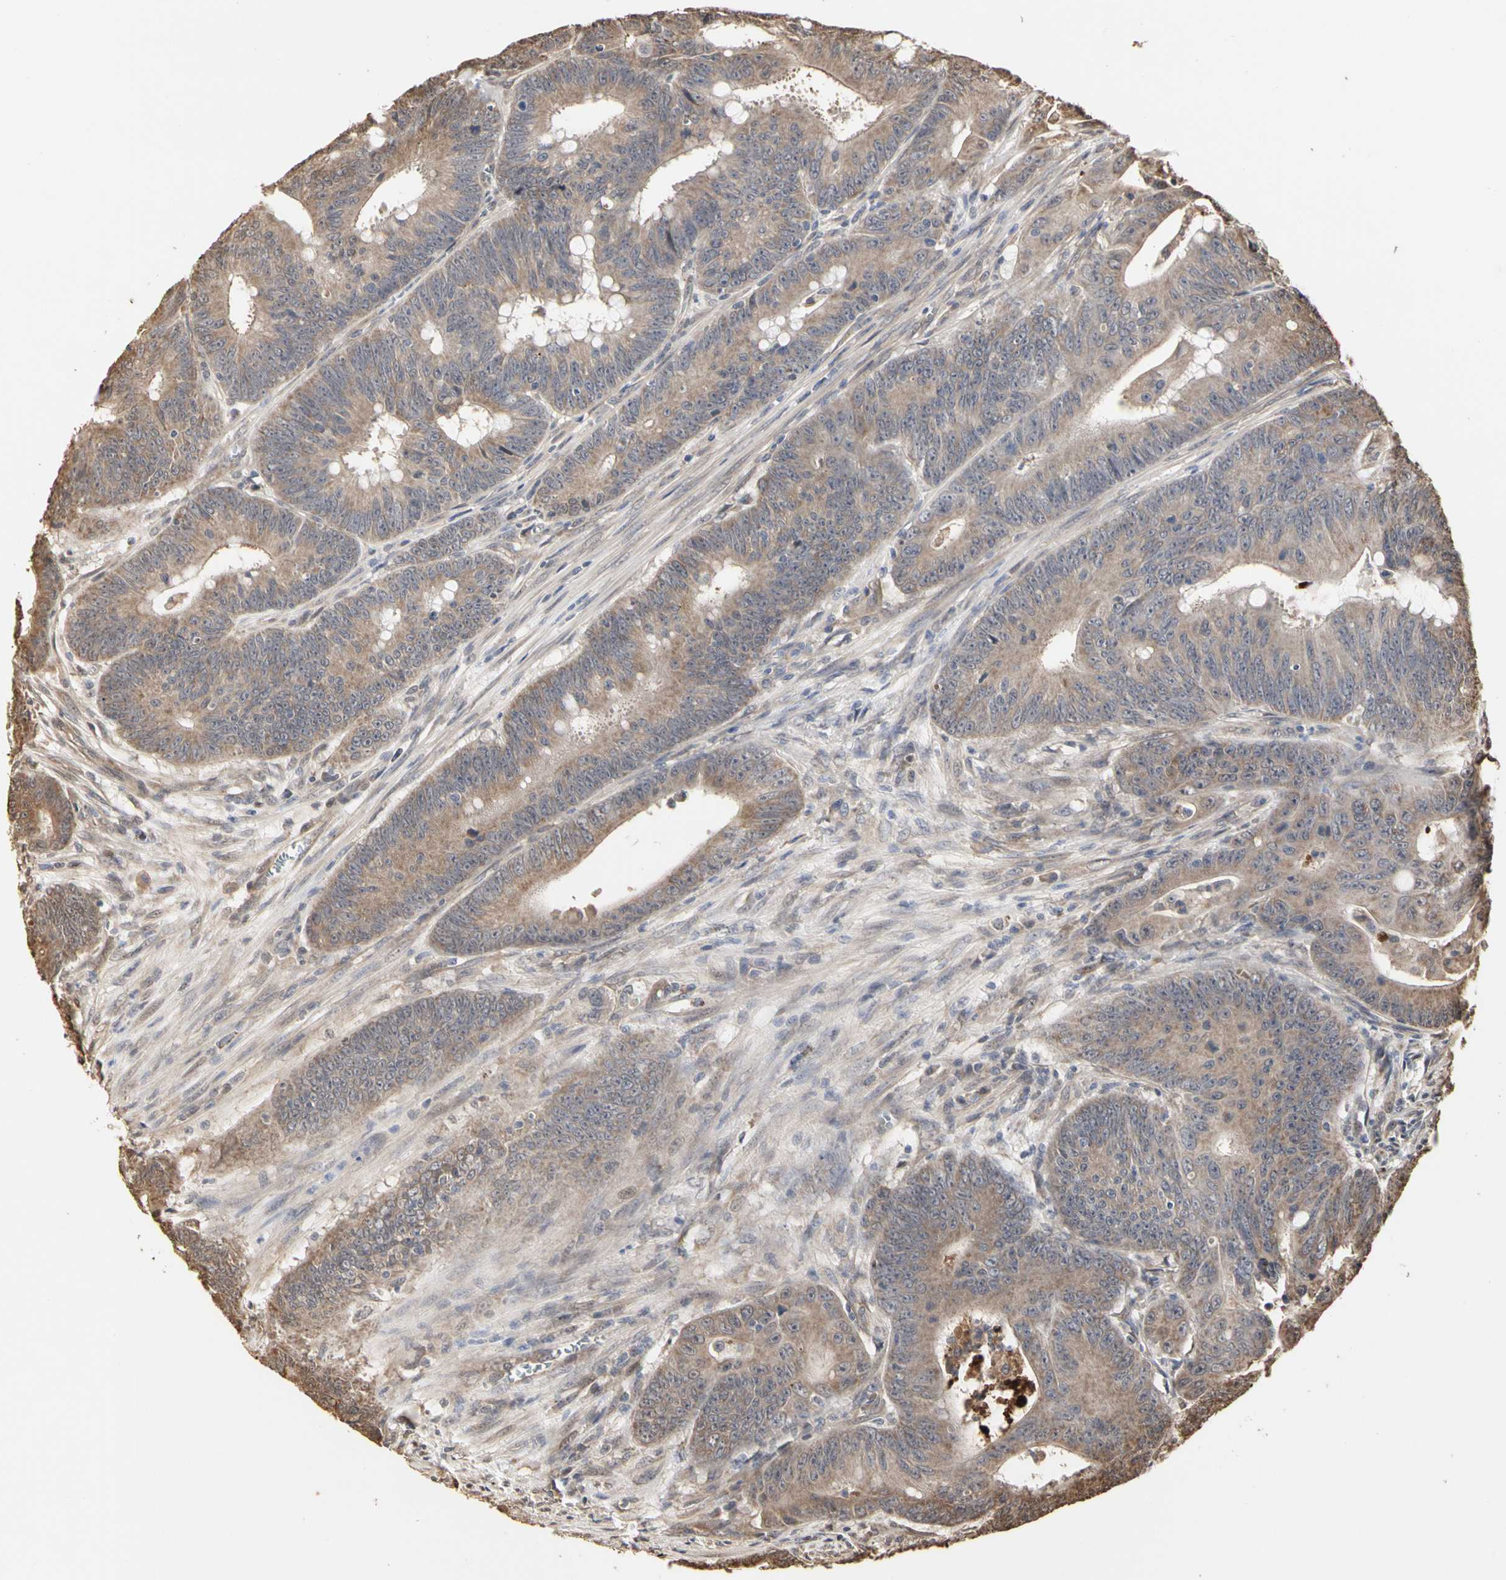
{"staining": {"intensity": "moderate", "quantity": ">75%", "location": "cytoplasmic/membranous"}, "tissue": "colorectal cancer", "cell_type": "Tumor cells", "image_type": "cancer", "snomed": [{"axis": "morphology", "description": "Adenocarcinoma, NOS"}, {"axis": "topography", "description": "Colon"}], "caption": "Colorectal cancer (adenocarcinoma) stained for a protein displays moderate cytoplasmic/membranous positivity in tumor cells.", "gene": "TAOK1", "patient": {"sex": "male", "age": 45}}